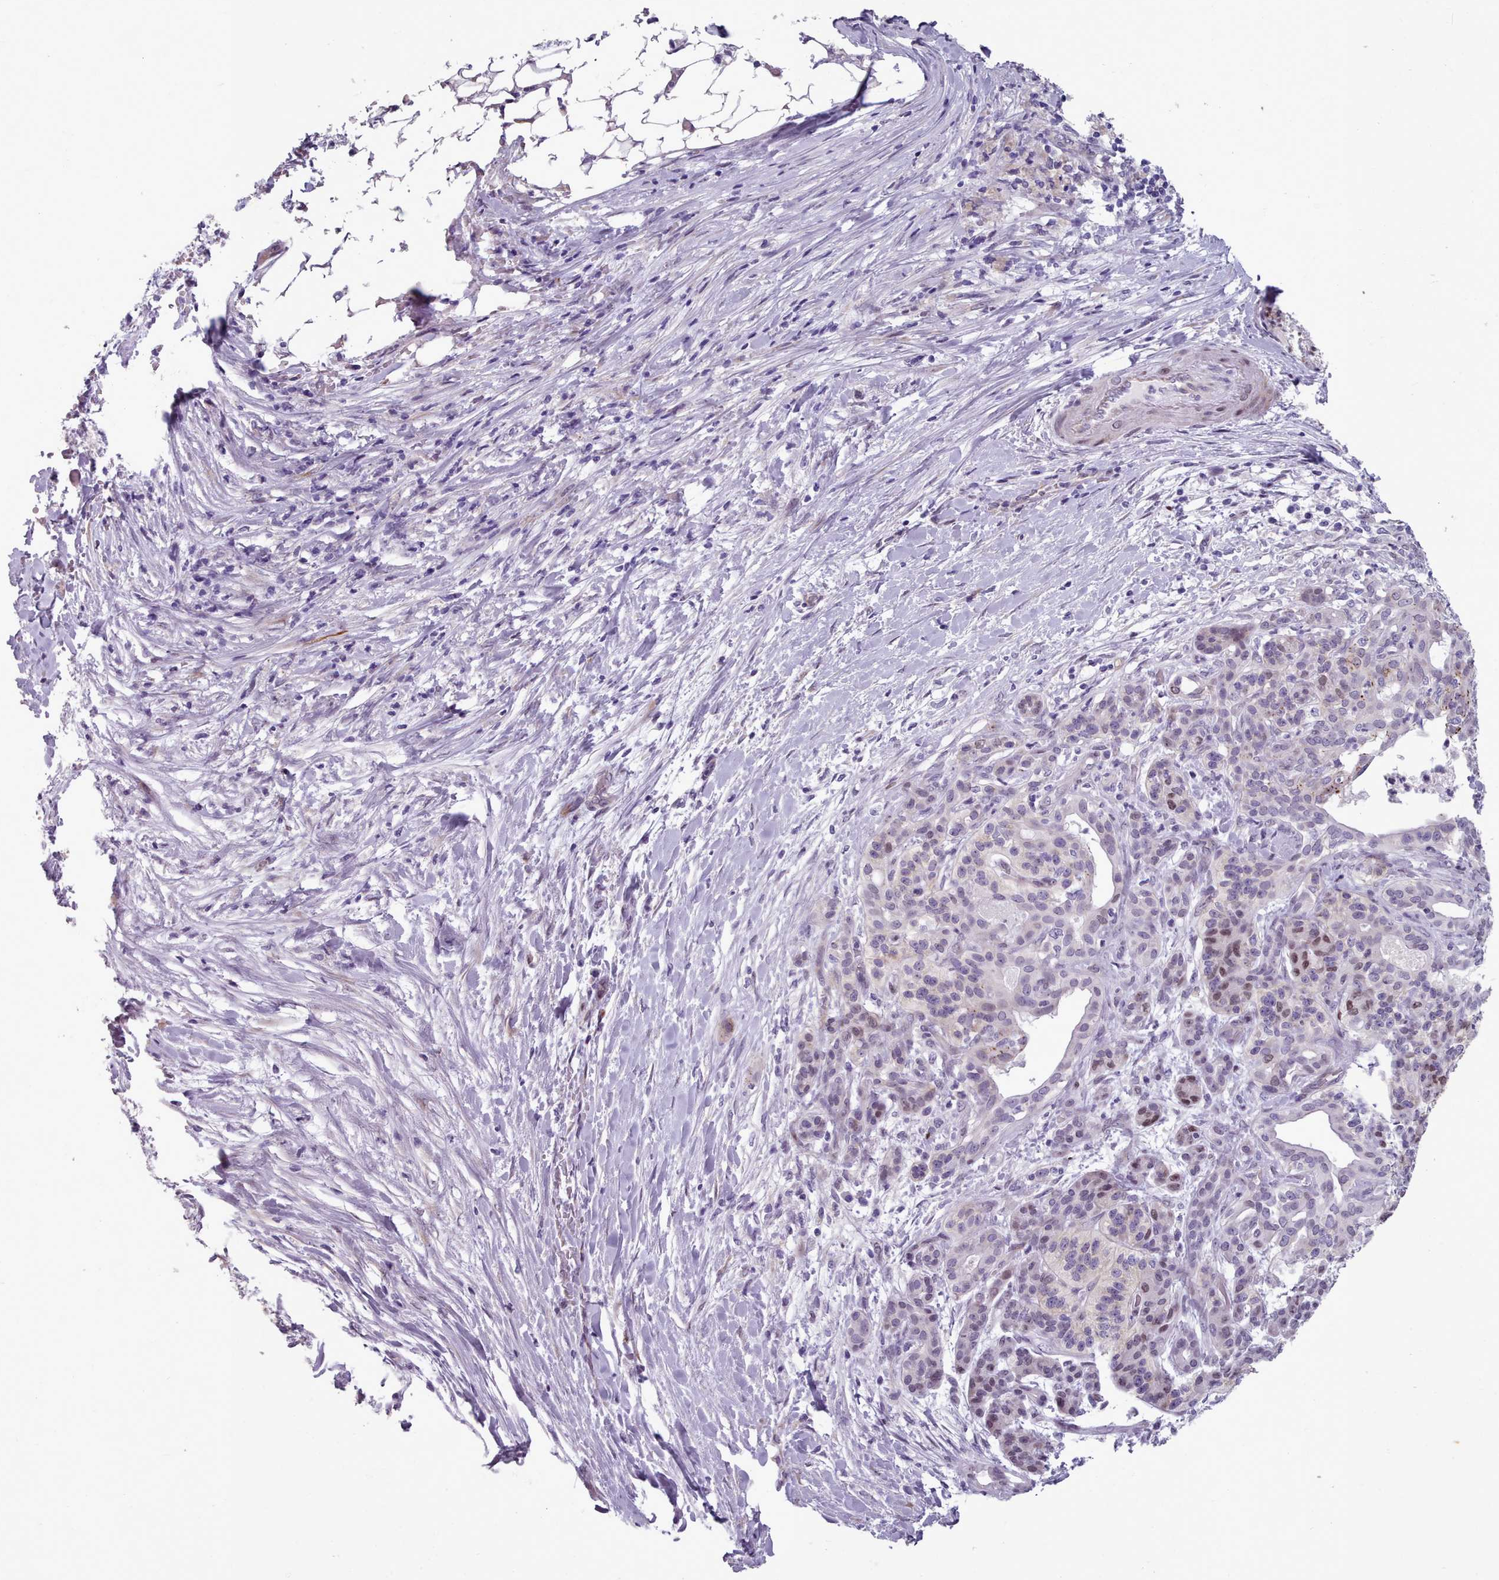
{"staining": {"intensity": "moderate", "quantity": "<25%", "location": "nuclear"}, "tissue": "pancreatic cancer", "cell_type": "Tumor cells", "image_type": "cancer", "snomed": [{"axis": "morphology", "description": "Adenocarcinoma, NOS"}, {"axis": "topography", "description": "Pancreas"}], "caption": "Approximately <25% of tumor cells in human pancreatic adenocarcinoma show moderate nuclear protein positivity as visualized by brown immunohistochemical staining.", "gene": "KCNT2", "patient": {"sex": "male", "age": 58}}